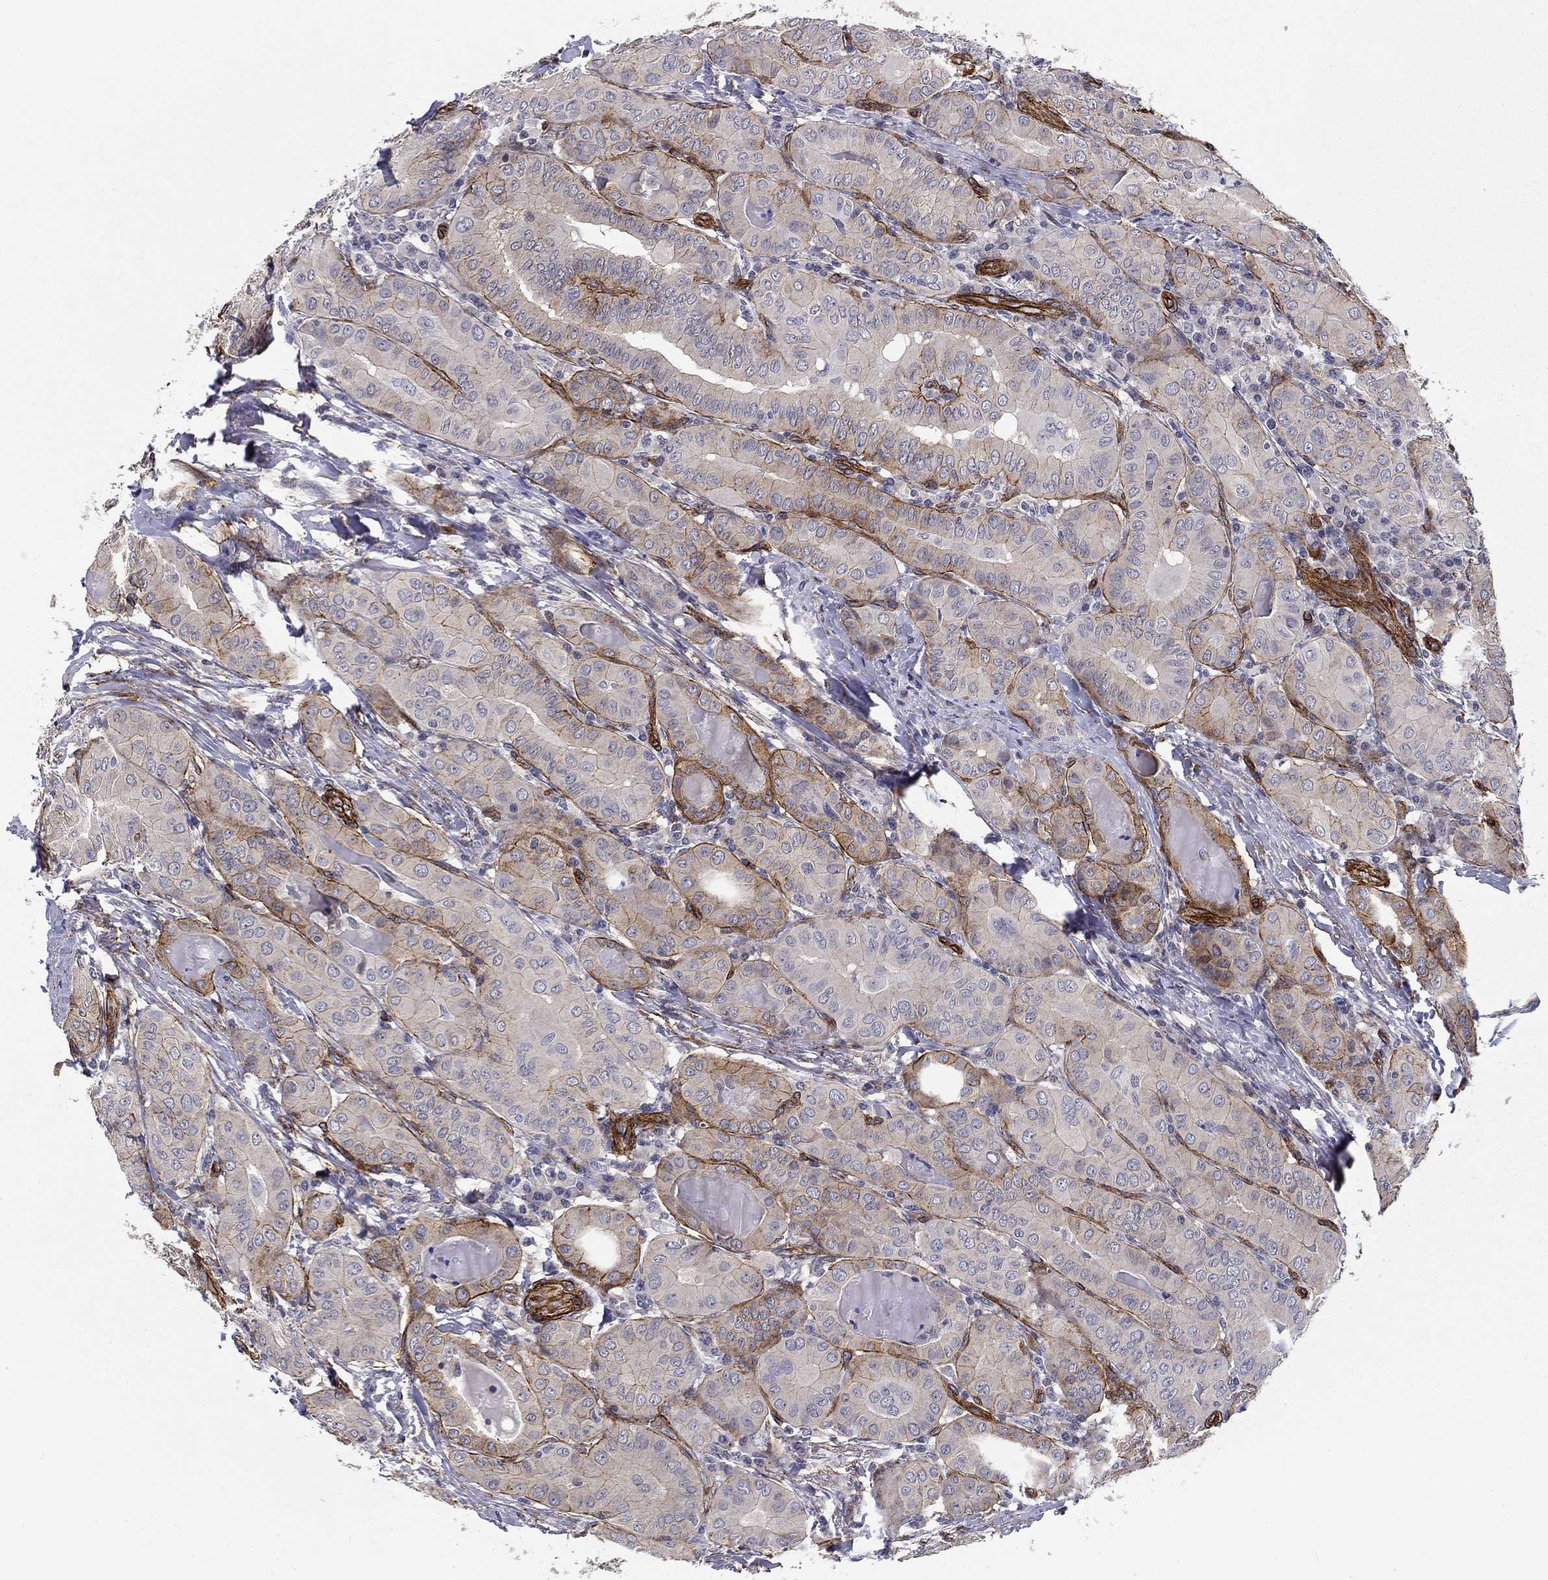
{"staining": {"intensity": "moderate", "quantity": "<25%", "location": "cytoplasmic/membranous"}, "tissue": "thyroid cancer", "cell_type": "Tumor cells", "image_type": "cancer", "snomed": [{"axis": "morphology", "description": "Papillary adenocarcinoma, NOS"}, {"axis": "topography", "description": "Thyroid gland"}], "caption": "Tumor cells reveal moderate cytoplasmic/membranous expression in about <25% of cells in papillary adenocarcinoma (thyroid).", "gene": "SYNC", "patient": {"sex": "female", "age": 37}}